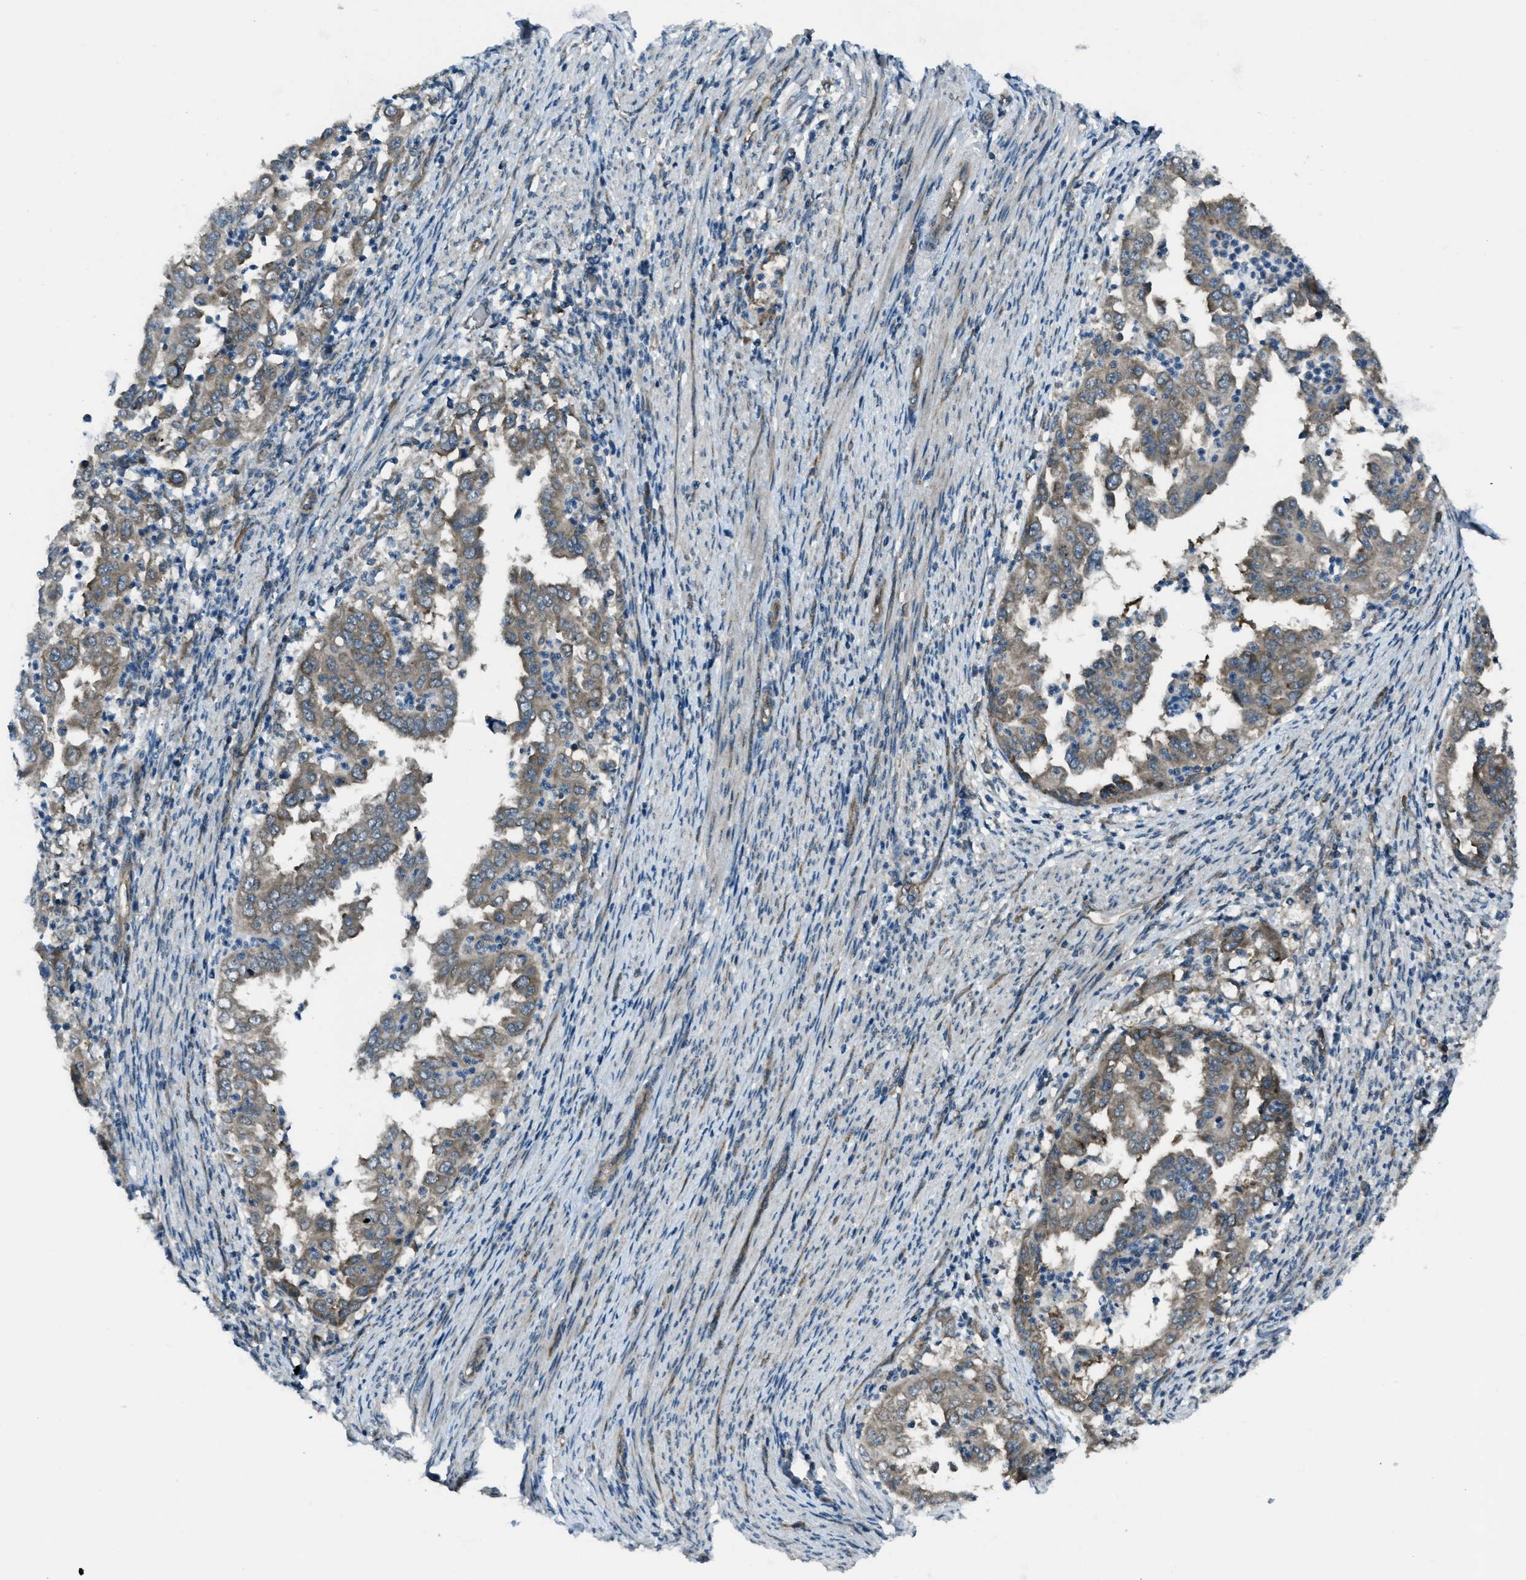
{"staining": {"intensity": "moderate", "quantity": "25%-75%", "location": "cytoplasmic/membranous"}, "tissue": "endometrial cancer", "cell_type": "Tumor cells", "image_type": "cancer", "snomed": [{"axis": "morphology", "description": "Adenocarcinoma, NOS"}, {"axis": "topography", "description": "Endometrium"}], "caption": "Immunohistochemistry (IHC) photomicrograph of human endometrial adenocarcinoma stained for a protein (brown), which shows medium levels of moderate cytoplasmic/membranous expression in about 25%-75% of tumor cells.", "gene": "ASAP2", "patient": {"sex": "female", "age": 85}}